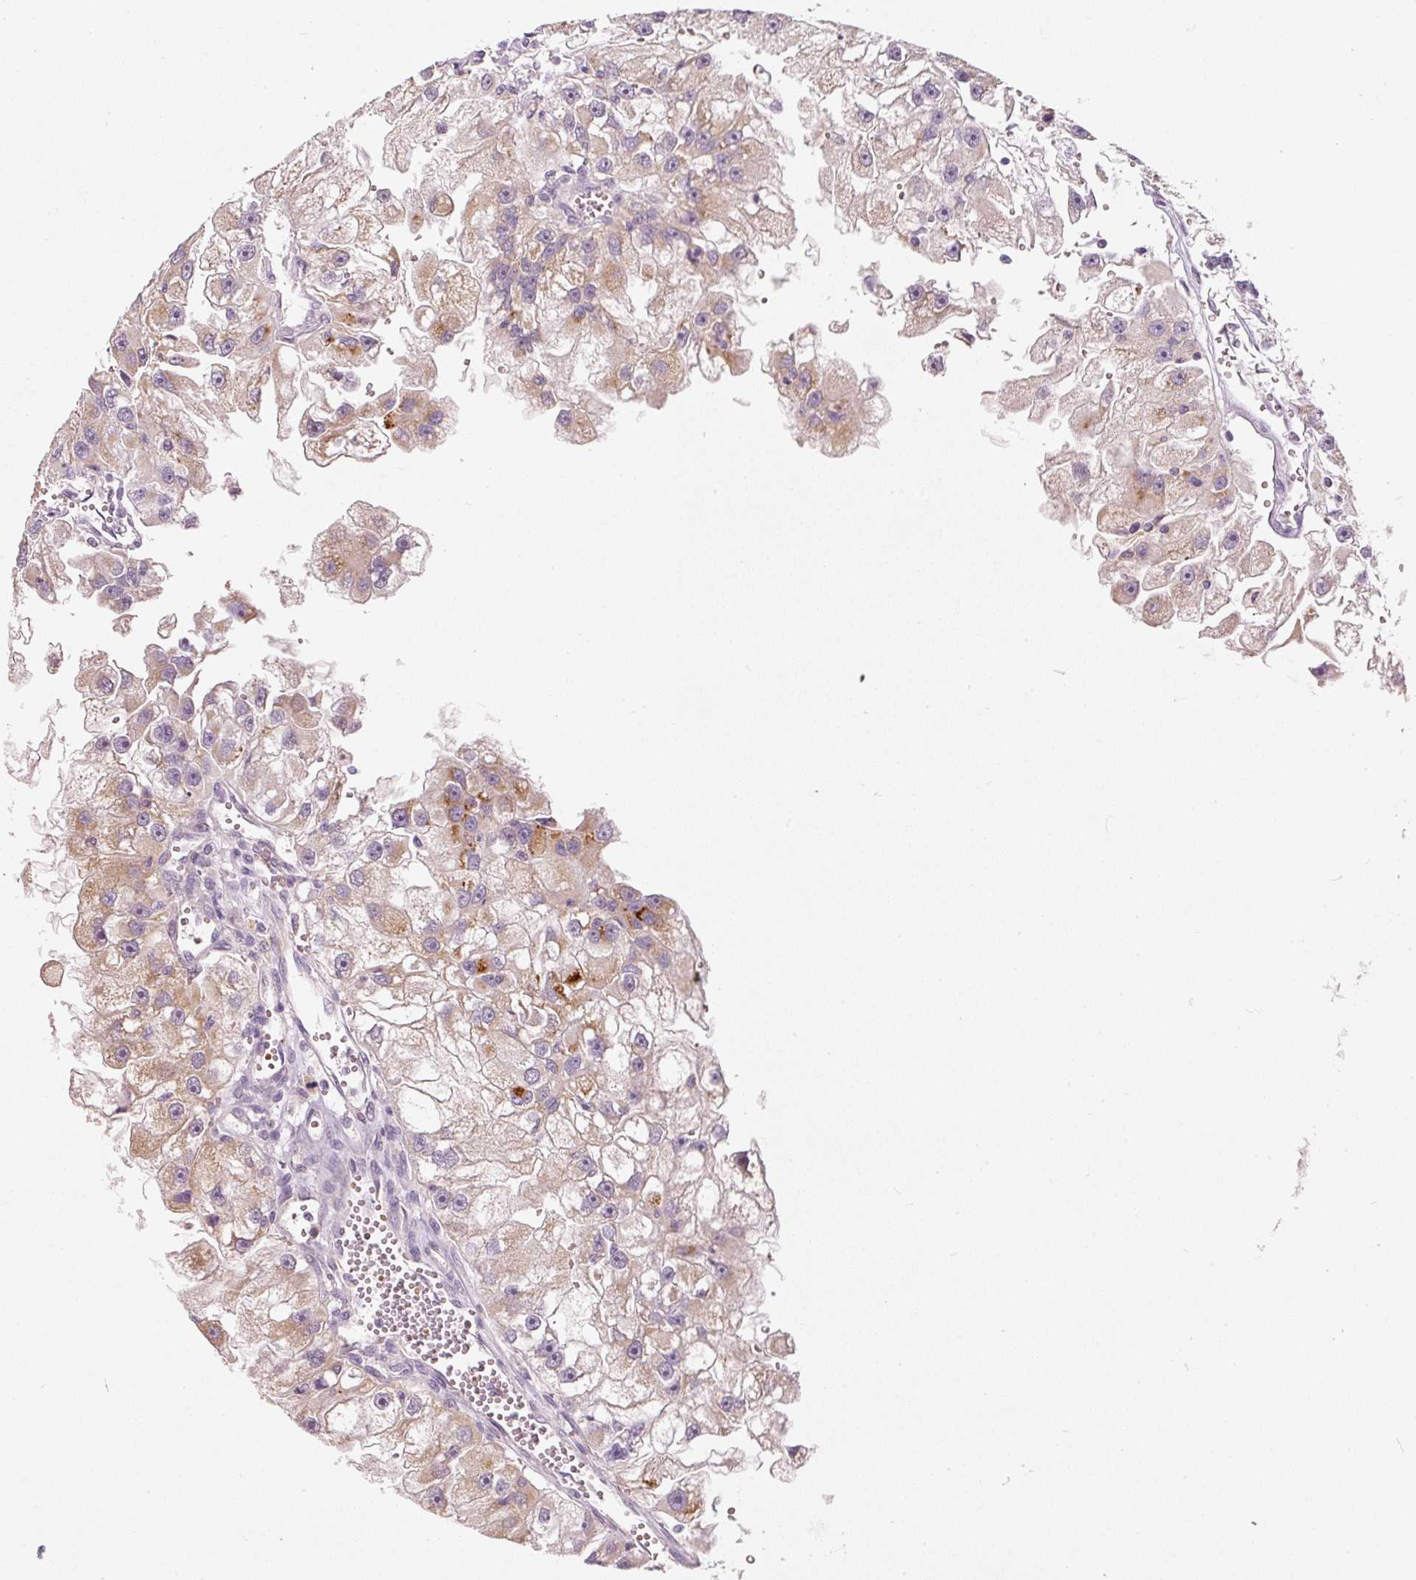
{"staining": {"intensity": "moderate", "quantity": "<25%", "location": "cytoplasmic/membranous"}, "tissue": "renal cancer", "cell_type": "Tumor cells", "image_type": "cancer", "snomed": [{"axis": "morphology", "description": "Adenocarcinoma, NOS"}, {"axis": "topography", "description": "Kidney"}], "caption": "A brown stain highlights moderate cytoplasmic/membranous staining of a protein in human adenocarcinoma (renal) tumor cells. The protein is shown in brown color, while the nuclei are stained blue.", "gene": "KLHL21", "patient": {"sex": "male", "age": 63}}